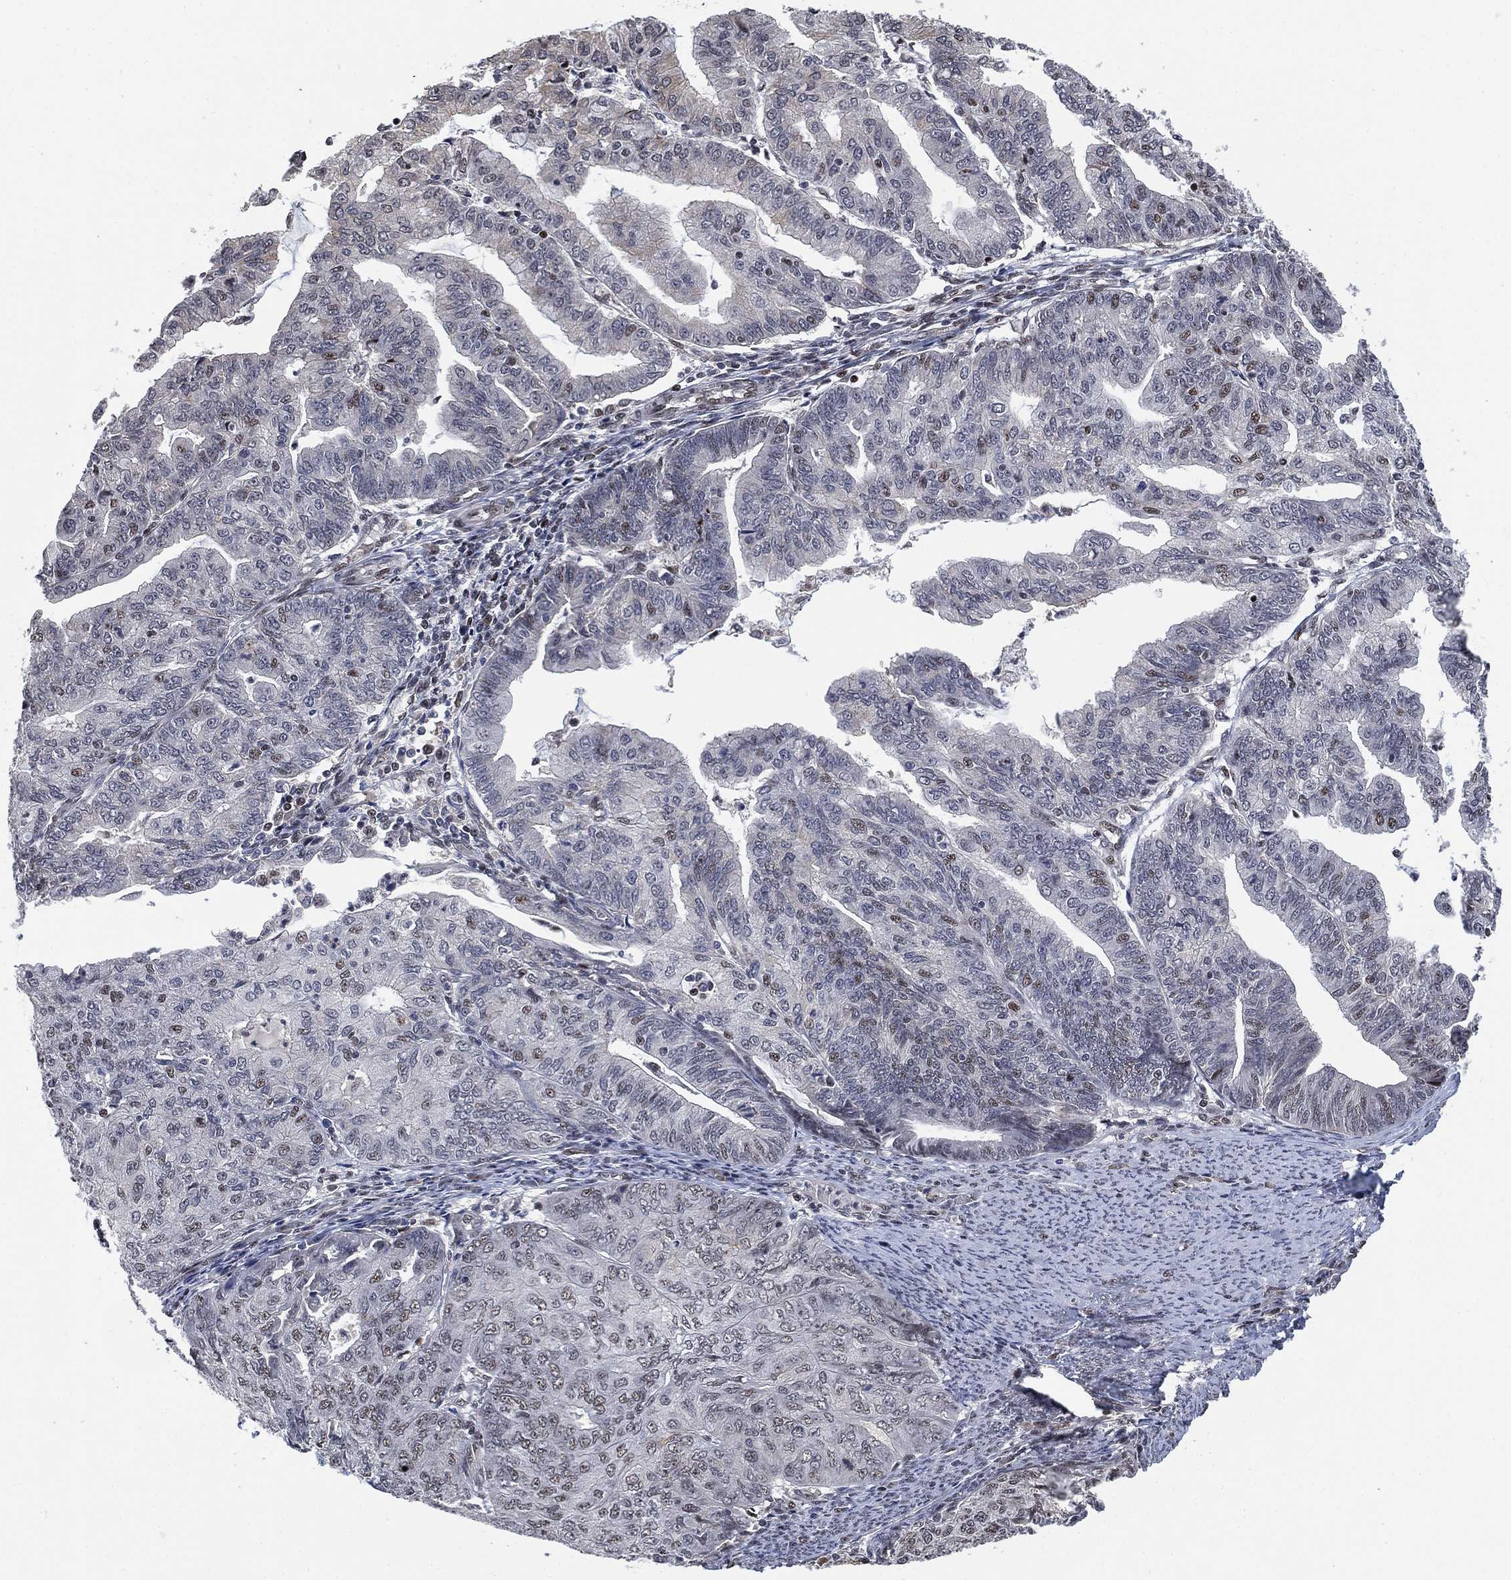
{"staining": {"intensity": "moderate", "quantity": "<25%", "location": "nuclear"}, "tissue": "endometrial cancer", "cell_type": "Tumor cells", "image_type": "cancer", "snomed": [{"axis": "morphology", "description": "Adenocarcinoma, NOS"}, {"axis": "topography", "description": "Endometrium"}], "caption": "Endometrial cancer stained with a protein marker exhibits moderate staining in tumor cells.", "gene": "ZSCAN30", "patient": {"sex": "female", "age": 82}}